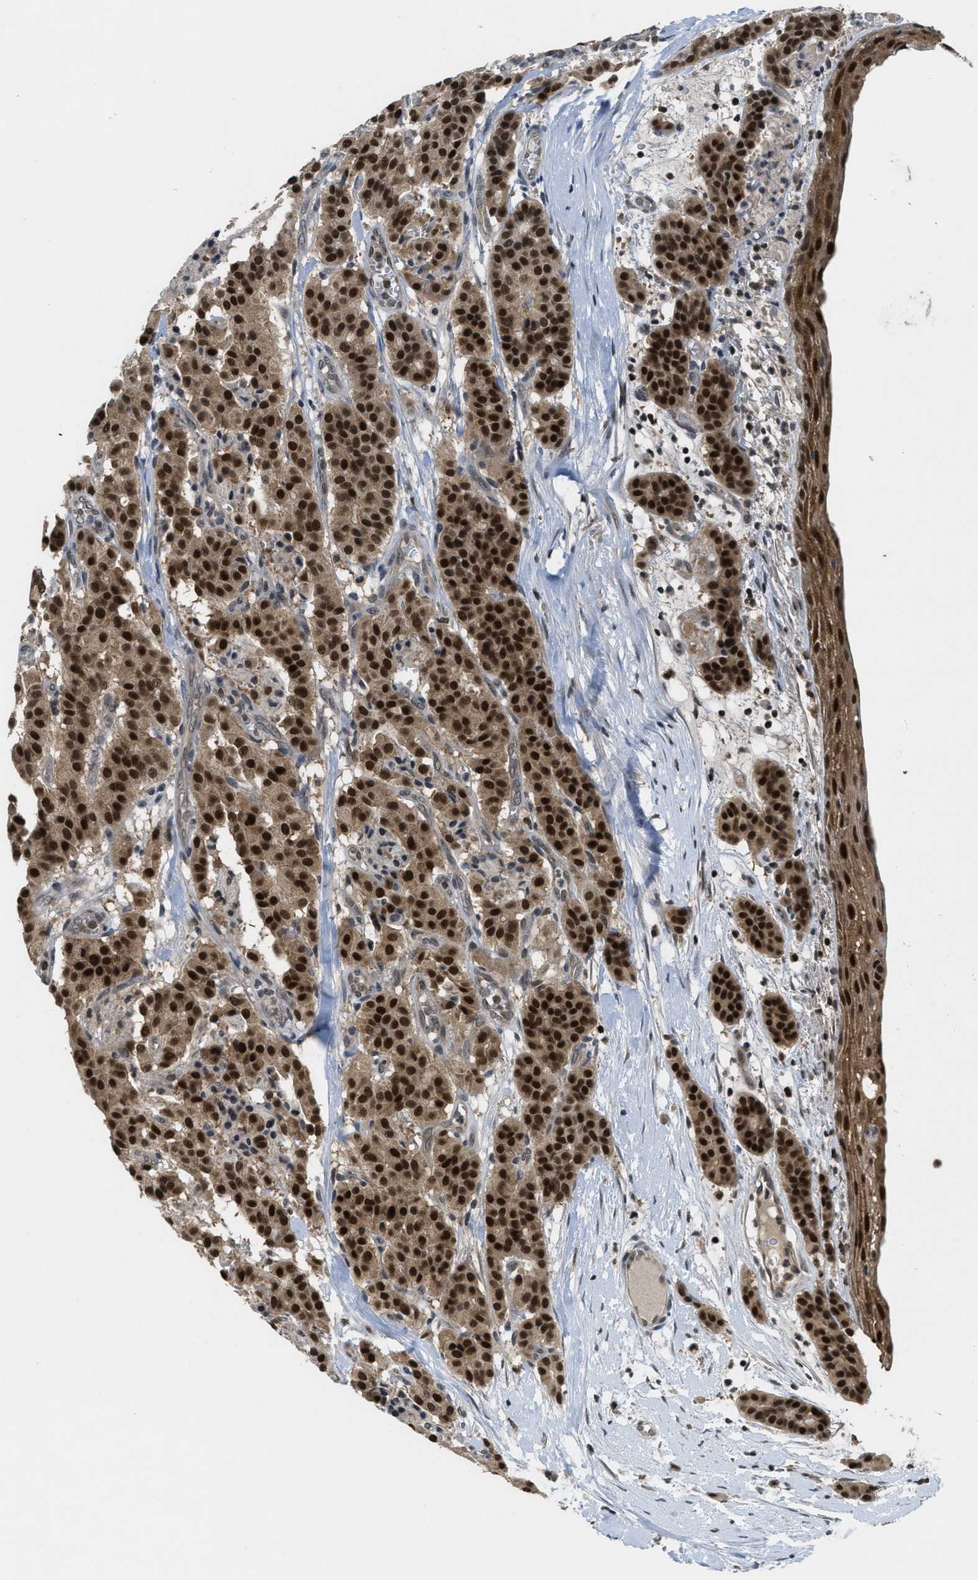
{"staining": {"intensity": "strong", "quantity": ">75%", "location": "cytoplasmic/membranous,nuclear"}, "tissue": "carcinoid", "cell_type": "Tumor cells", "image_type": "cancer", "snomed": [{"axis": "morphology", "description": "Carcinoid, malignant, NOS"}, {"axis": "topography", "description": "Lung"}], "caption": "Carcinoid was stained to show a protein in brown. There is high levels of strong cytoplasmic/membranous and nuclear staining in approximately >75% of tumor cells. (Brightfield microscopy of DAB IHC at high magnification).", "gene": "DNAJB1", "patient": {"sex": "male", "age": 30}}